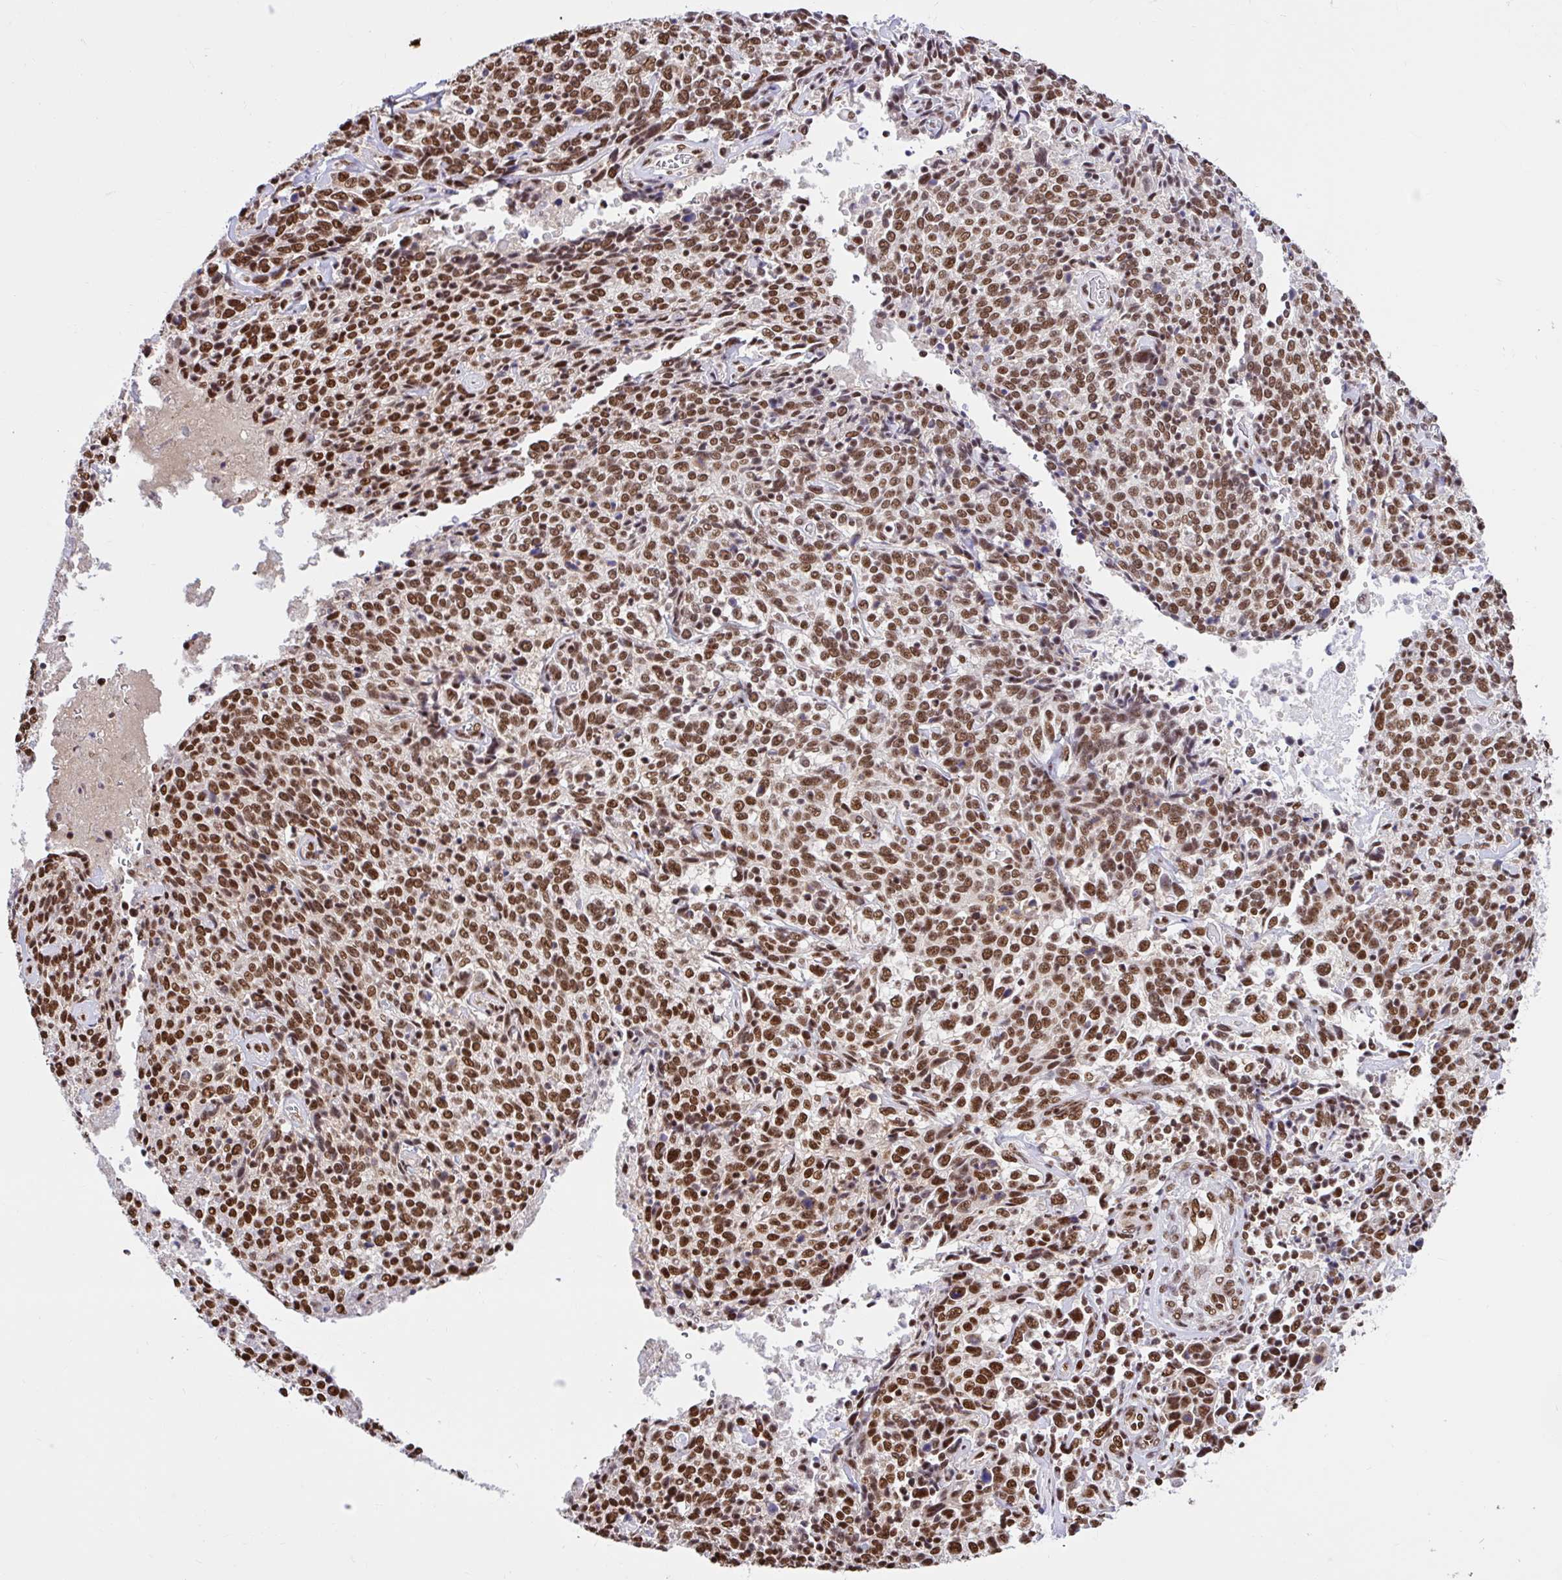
{"staining": {"intensity": "moderate", "quantity": ">75%", "location": "nuclear"}, "tissue": "cervical cancer", "cell_type": "Tumor cells", "image_type": "cancer", "snomed": [{"axis": "morphology", "description": "Squamous cell carcinoma, NOS"}, {"axis": "topography", "description": "Cervix"}], "caption": "DAB immunohistochemical staining of cervical squamous cell carcinoma displays moderate nuclear protein staining in about >75% of tumor cells.", "gene": "ABCA9", "patient": {"sex": "female", "age": 46}}